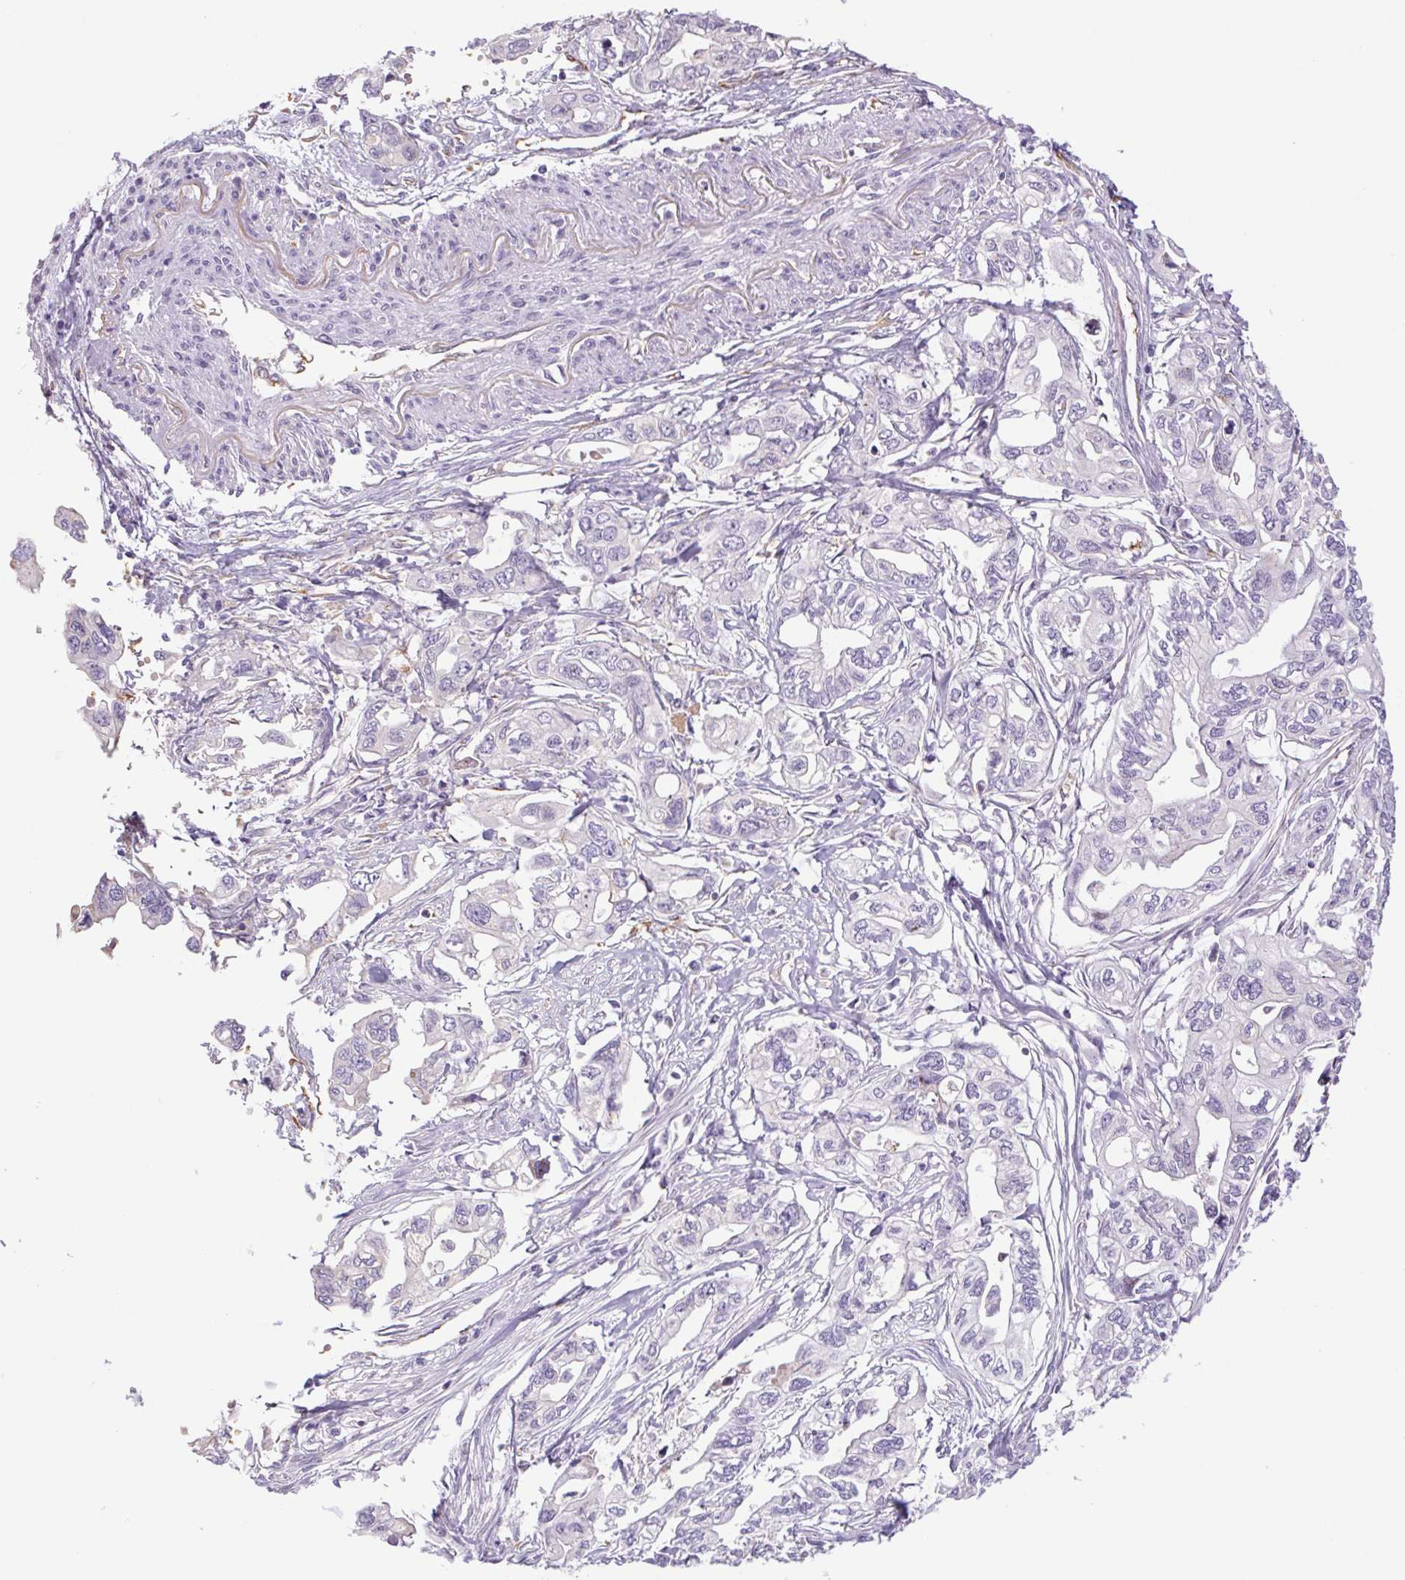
{"staining": {"intensity": "negative", "quantity": "none", "location": "none"}, "tissue": "pancreatic cancer", "cell_type": "Tumor cells", "image_type": "cancer", "snomed": [{"axis": "morphology", "description": "Adenocarcinoma, NOS"}, {"axis": "topography", "description": "Pancreas"}], "caption": "DAB immunohistochemical staining of human pancreatic adenocarcinoma reveals no significant positivity in tumor cells.", "gene": "IGFL3", "patient": {"sex": "male", "age": 68}}